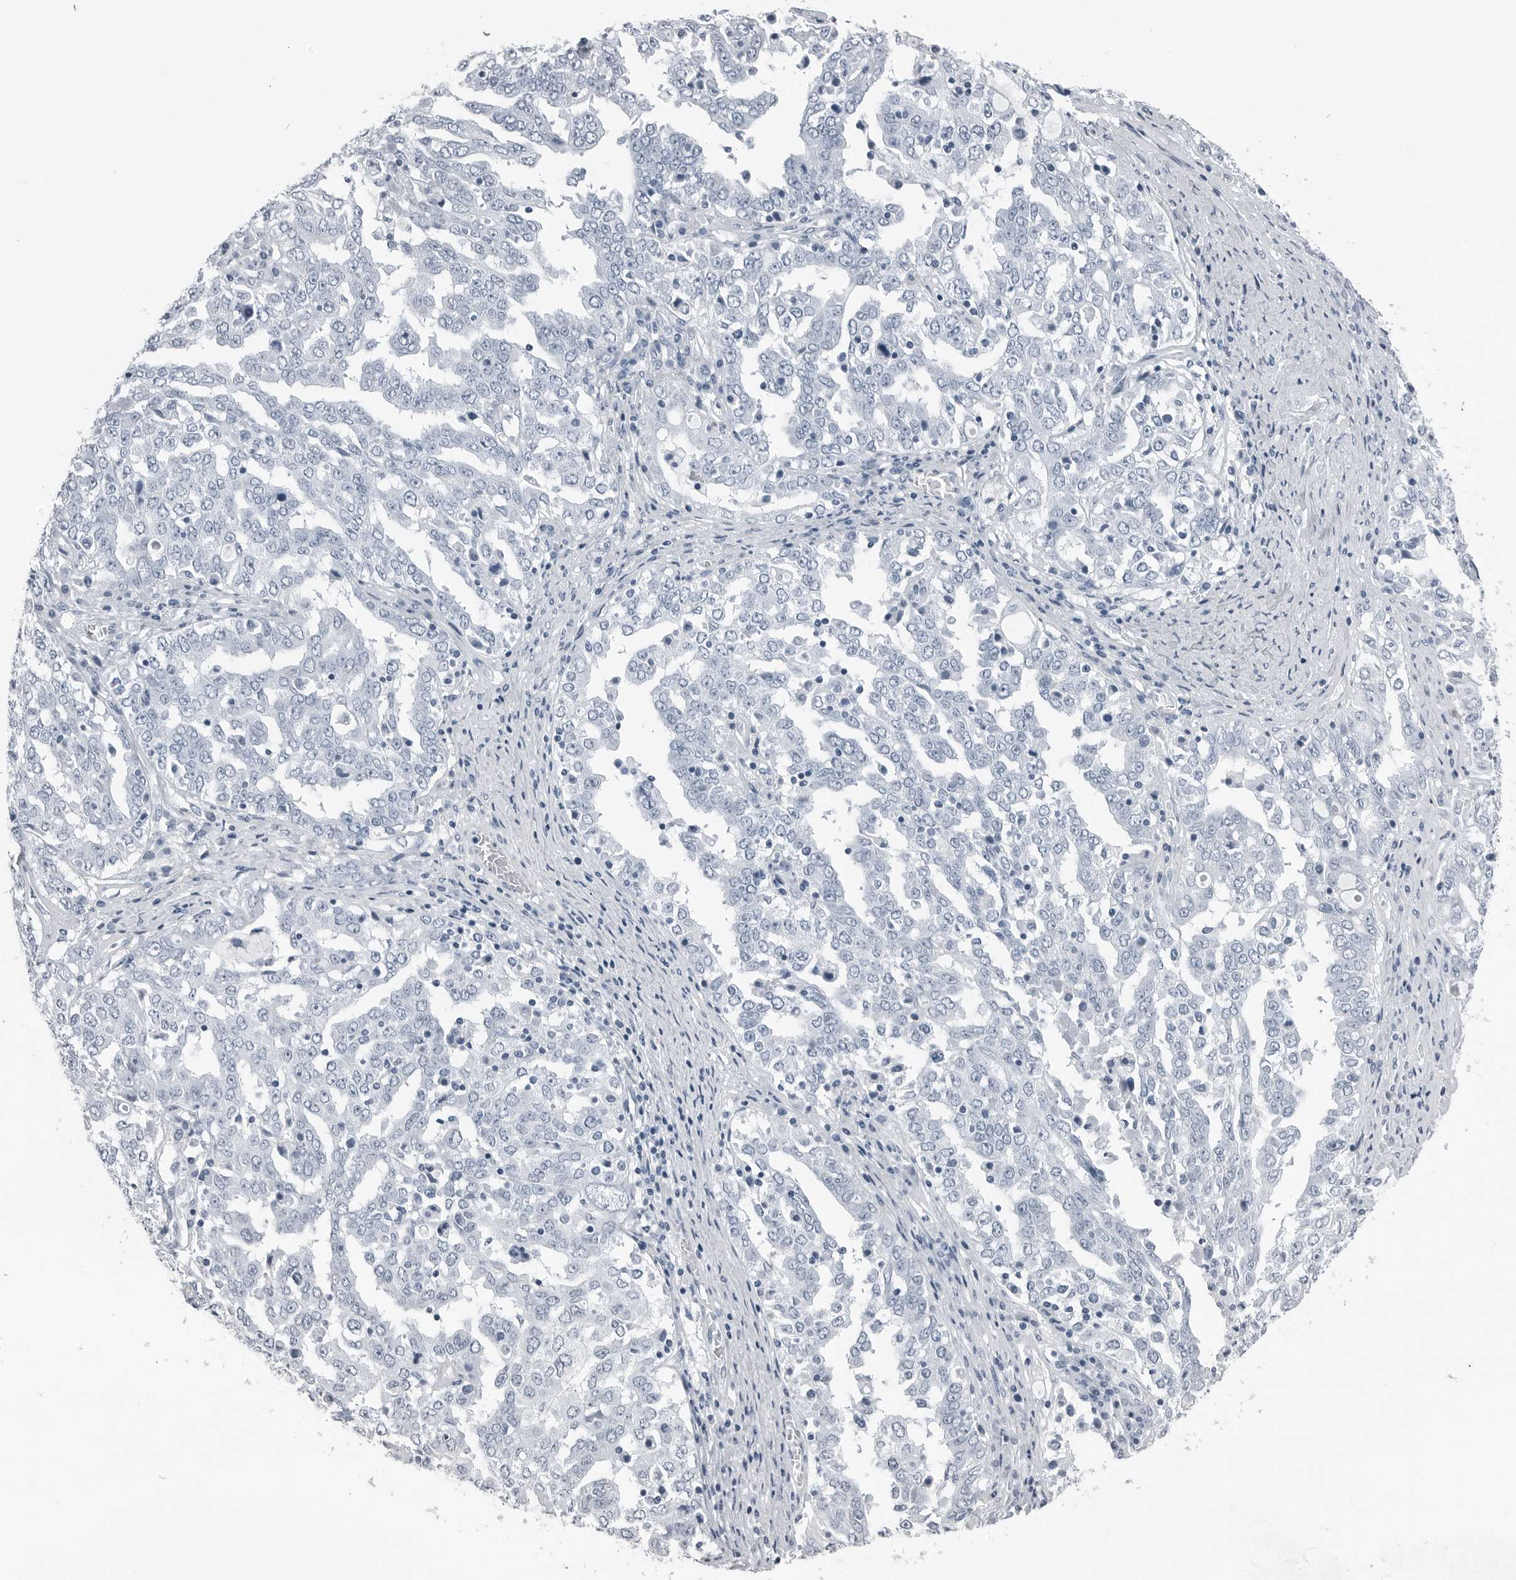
{"staining": {"intensity": "negative", "quantity": "none", "location": "none"}, "tissue": "ovarian cancer", "cell_type": "Tumor cells", "image_type": "cancer", "snomed": [{"axis": "morphology", "description": "Carcinoma, endometroid"}, {"axis": "topography", "description": "Ovary"}], "caption": "The image reveals no significant expression in tumor cells of ovarian cancer (endometroid carcinoma).", "gene": "SPINK1", "patient": {"sex": "female", "age": 62}}